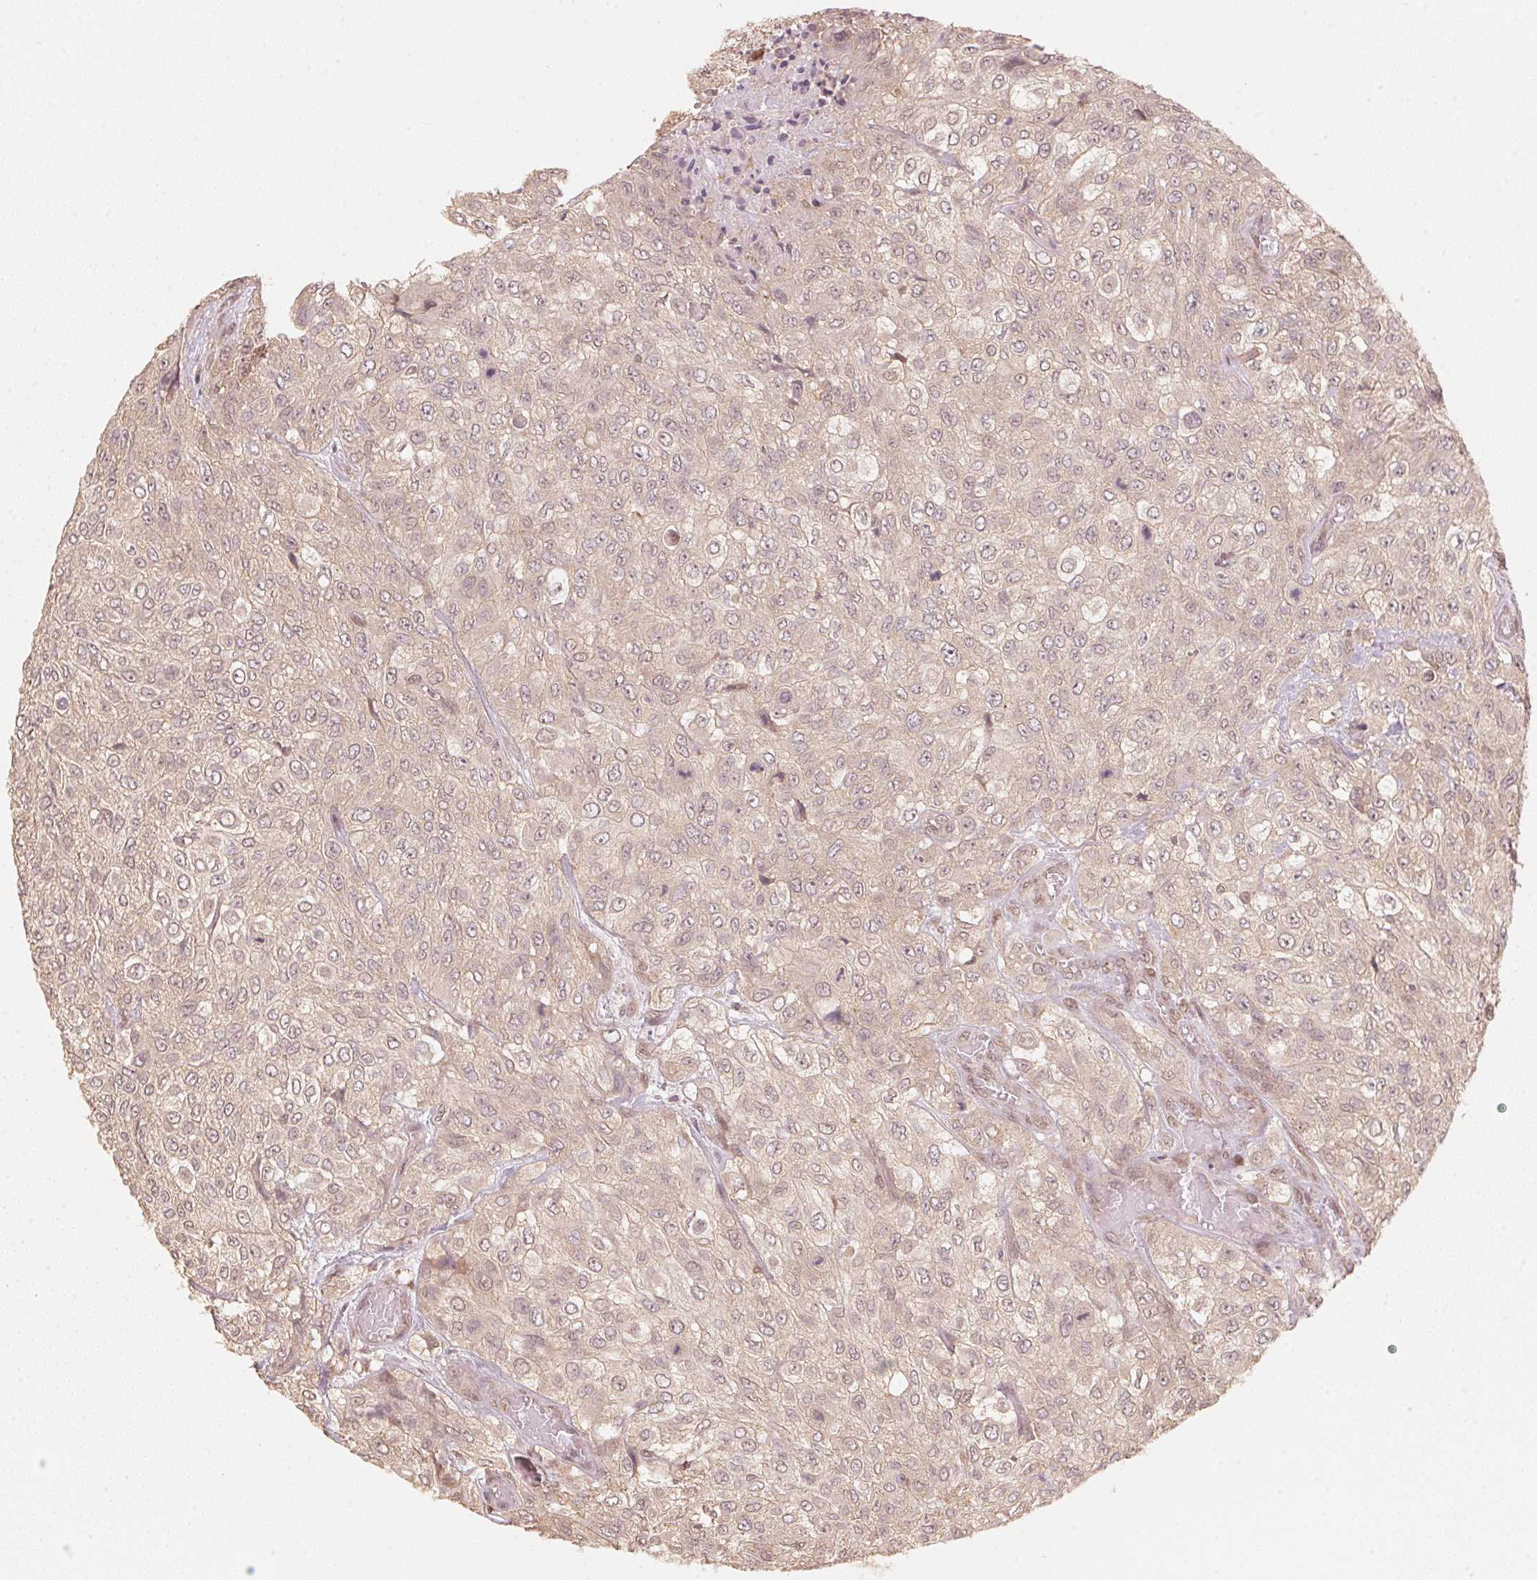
{"staining": {"intensity": "weak", "quantity": ">75%", "location": "cytoplasmic/membranous"}, "tissue": "urothelial cancer", "cell_type": "Tumor cells", "image_type": "cancer", "snomed": [{"axis": "morphology", "description": "Urothelial carcinoma, High grade"}, {"axis": "topography", "description": "Urinary bladder"}], "caption": "Protein staining of urothelial cancer tissue displays weak cytoplasmic/membranous positivity in about >75% of tumor cells. Immunohistochemistry (ihc) stains the protein in brown and the nuclei are stained blue.", "gene": "C2orf73", "patient": {"sex": "male", "age": 57}}